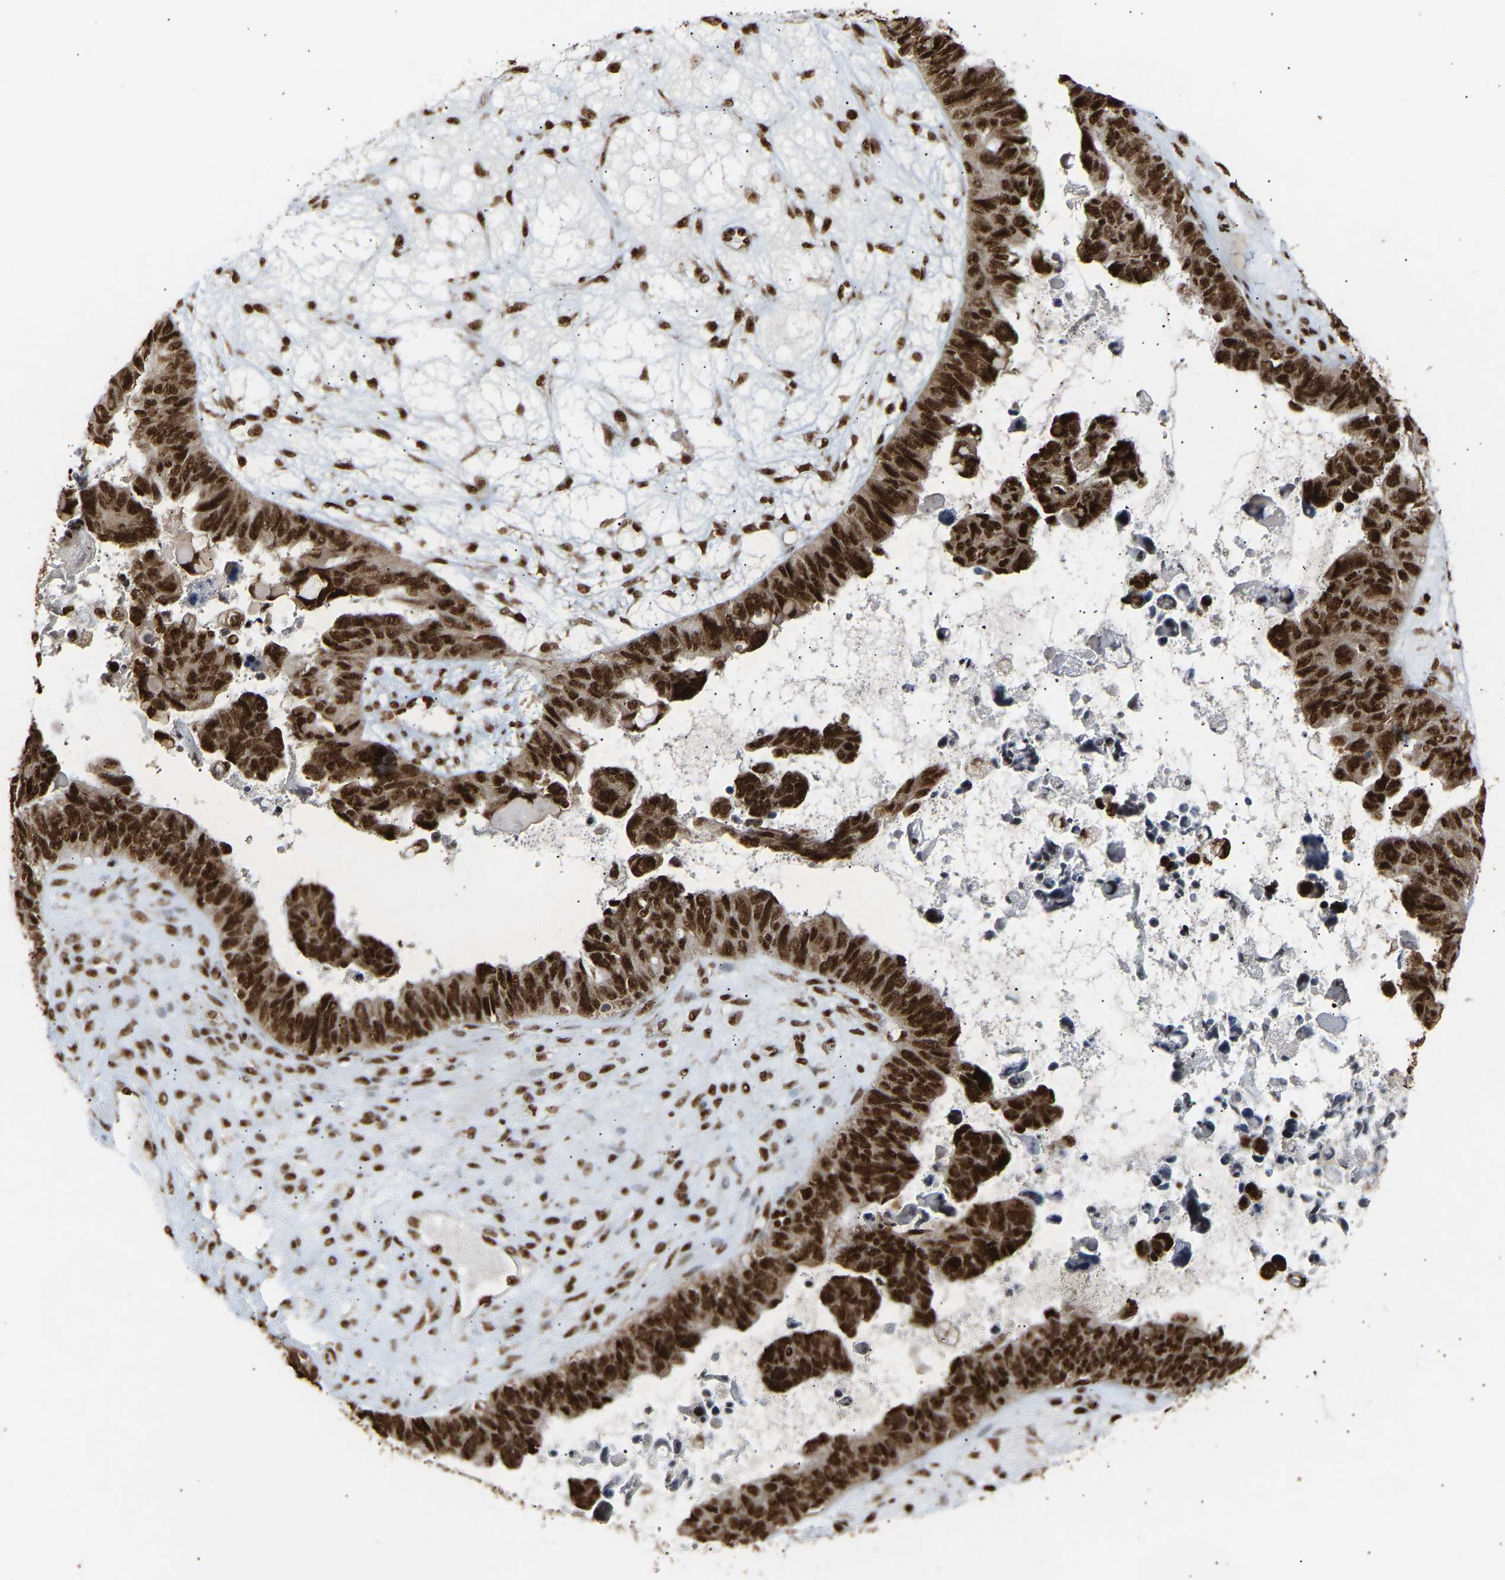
{"staining": {"intensity": "strong", "quantity": ">75%", "location": "cytoplasmic/membranous,nuclear"}, "tissue": "ovarian cancer", "cell_type": "Tumor cells", "image_type": "cancer", "snomed": [{"axis": "morphology", "description": "Cystadenocarcinoma, serous, NOS"}, {"axis": "topography", "description": "Ovary"}], "caption": "Serous cystadenocarcinoma (ovarian) was stained to show a protein in brown. There is high levels of strong cytoplasmic/membranous and nuclear expression in about >75% of tumor cells. The staining is performed using DAB brown chromogen to label protein expression. The nuclei are counter-stained blue using hematoxylin.", "gene": "ALYREF", "patient": {"sex": "female", "age": 79}}